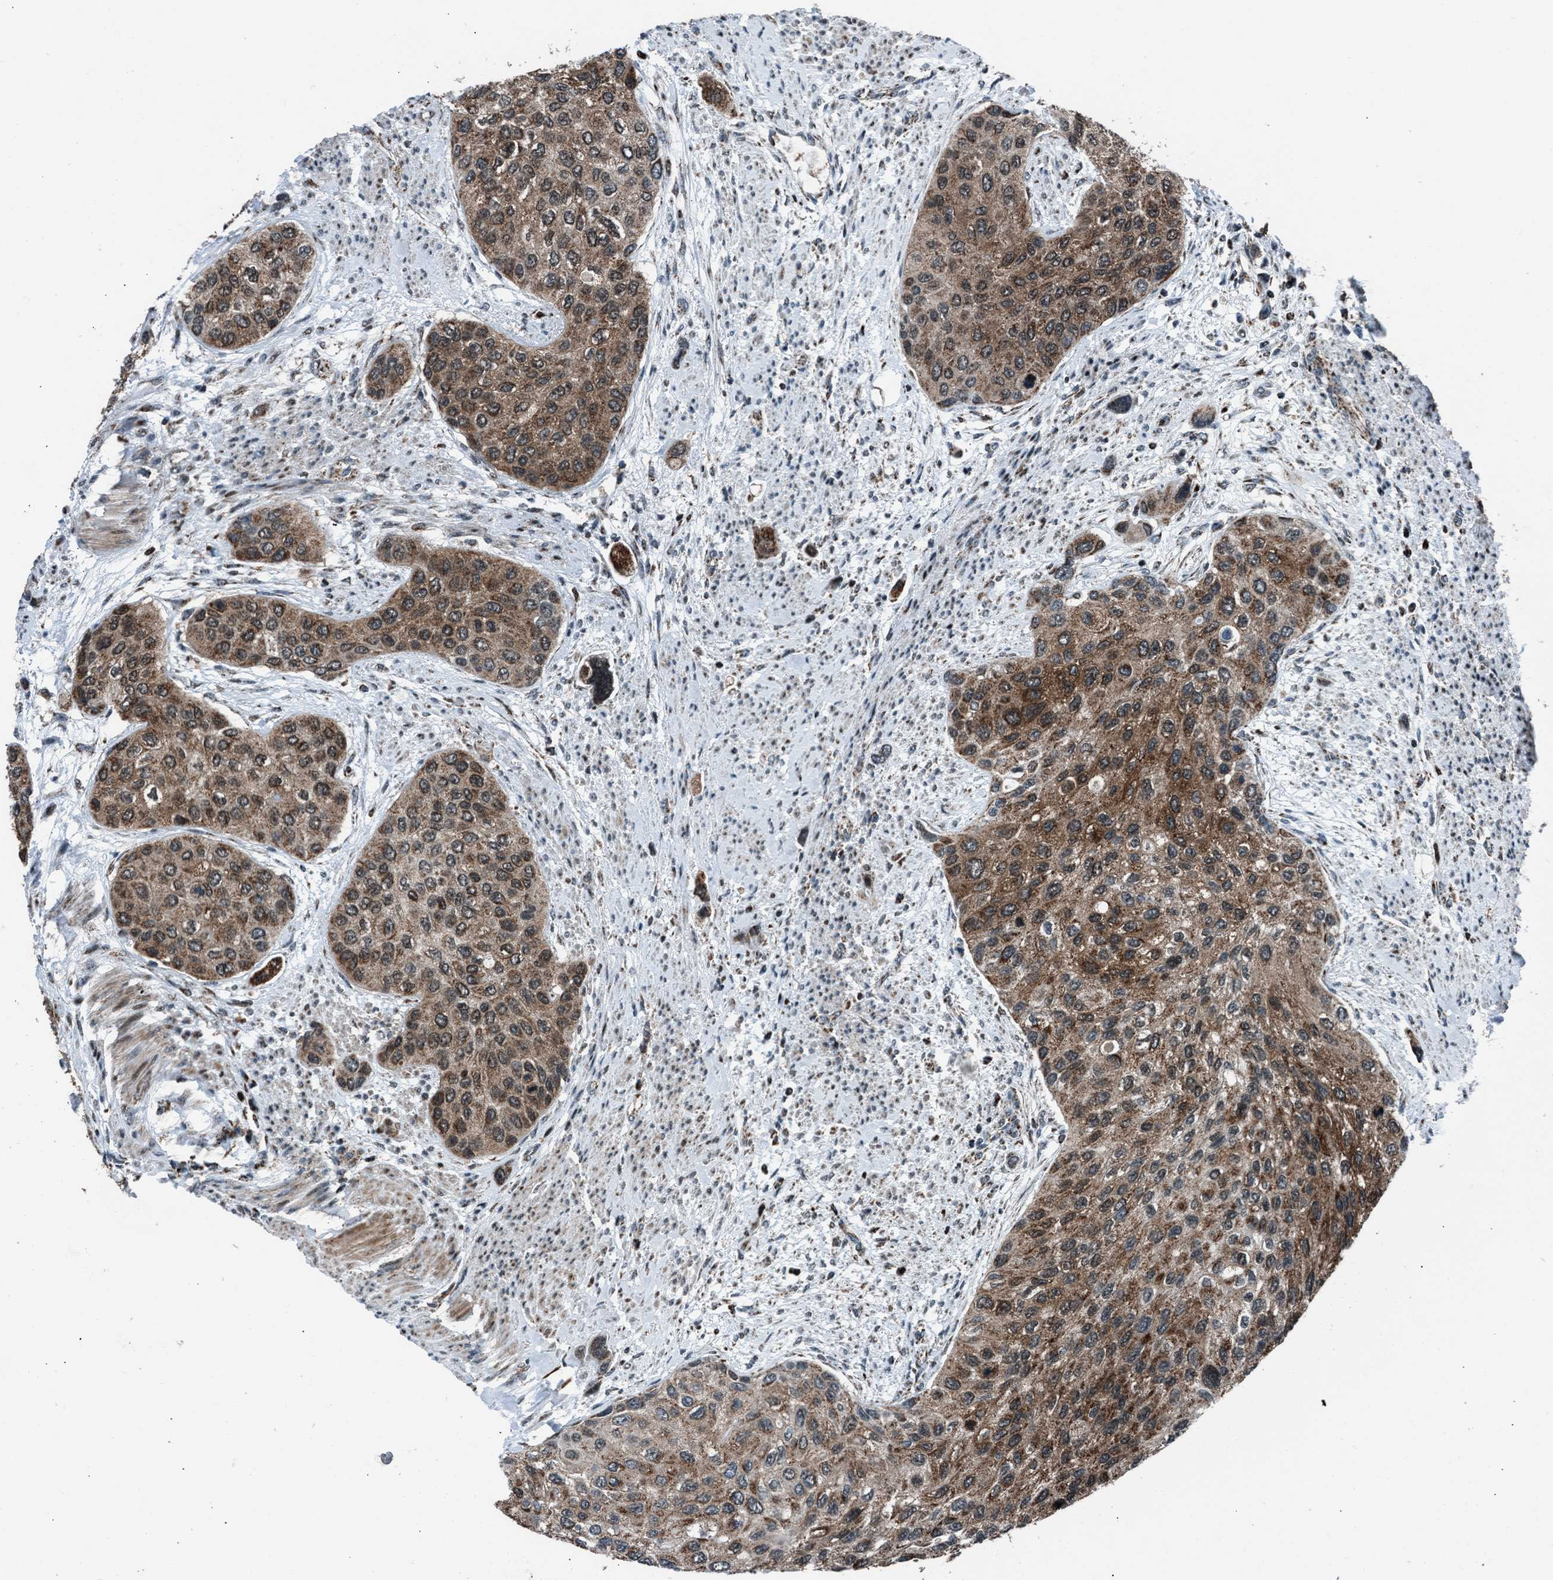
{"staining": {"intensity": "moderate", "quantity": ">75%", "location": "cytoplasmic/membranous,nuclear"}, "tissue": "urothelial cancer", "cell_type": "Tumor cells", "image_type": "cancer", "snomed": [{"axis": "morphology", "description": "Urothelial carcinoma, High grade"}, {"axis": "topography", "description": "Urinary bladder"}], "caption": "A brown stain labels moderate cytoplasmic/membranous and nuclear expression of a protein in urothelial cancer tumor cells.", "gene": "MORC3", "patient": {"sex": "female", "age": 56}}